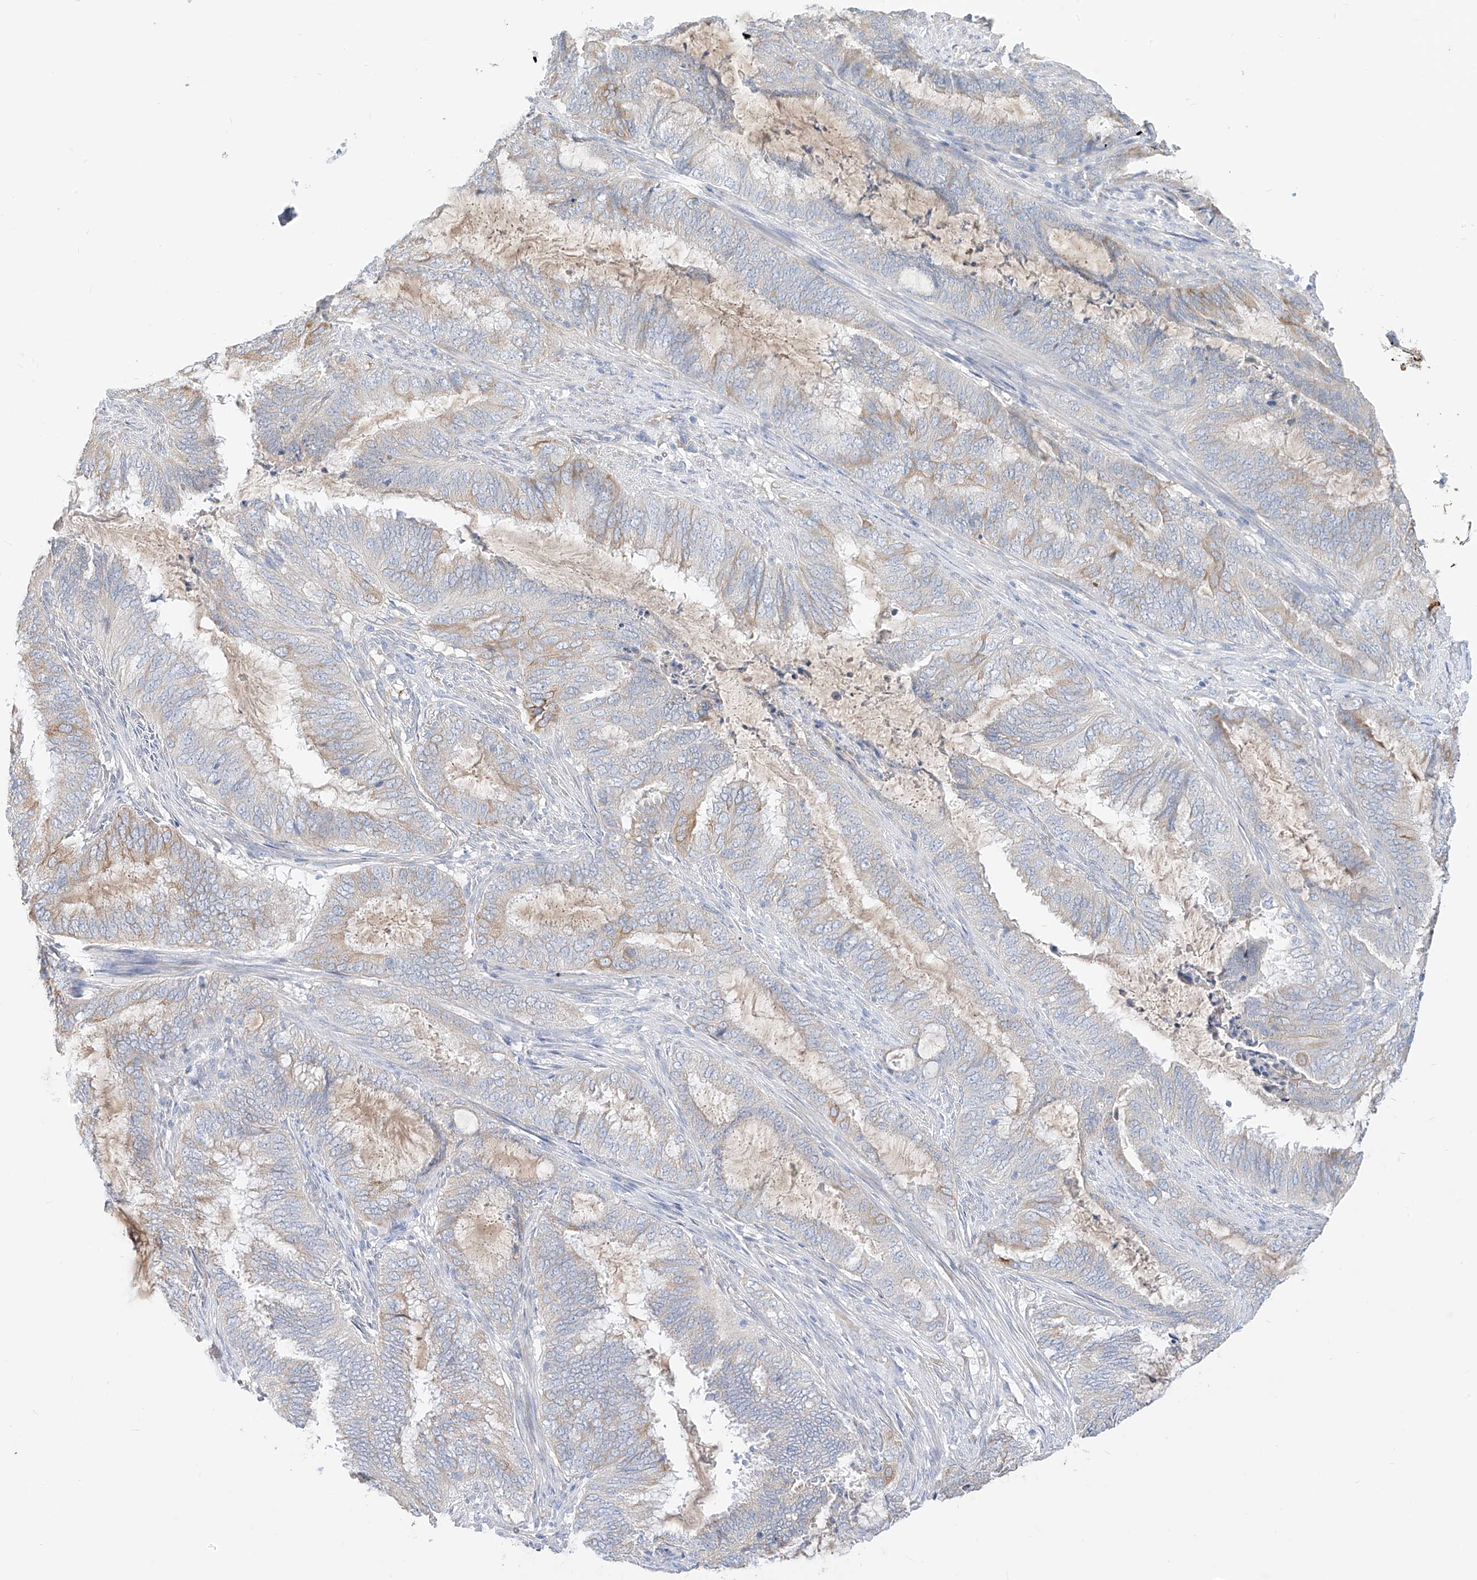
{"staining": {"intensity": "moderate", "quantity": "25%-75%", "location": "cytoplasmic/membranous"}, "tissue": "endometrial cancer", "cell_type": "Tumor cells", "image_type": "cancer", "snomed": [{"axis": "morphology", "description": "Adenocarcinoma, NOS"}, {"axis": "topography", "description": "Endometrium"}], "caption": "Approximately 25%-75% of tumor cells in human endometrial cancer exhibit moderate cytoplasmic/membranous protein positivity as visualized by brown immunohistochemical staining.", "gene": "RASA2", "patient": {"sex": "female", "age": 51}}